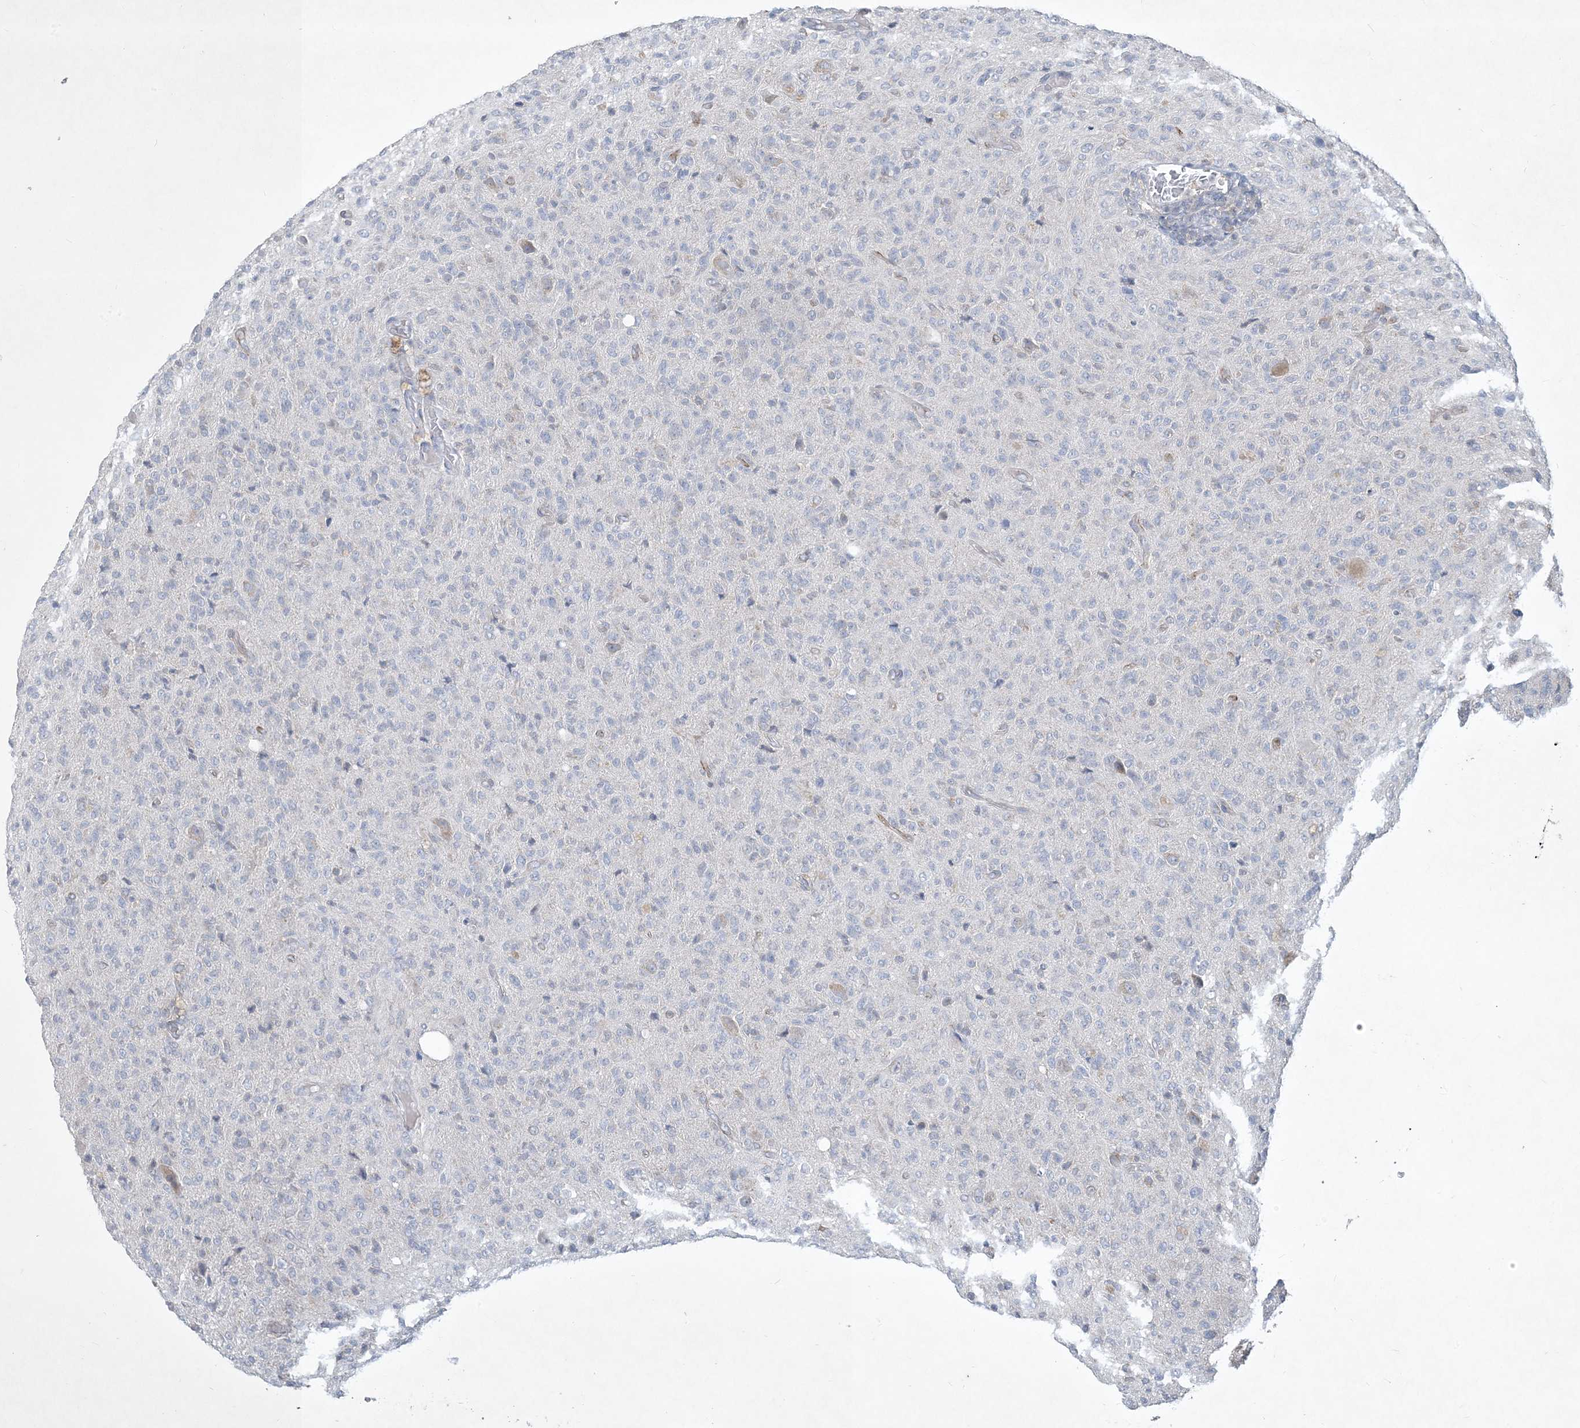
{"staining": {"intensity": "negative", "quantity": "none", "location": "none"}, "tissue": "glioma", "cell_type": "Tumor cells", "image_type": "cancer", "snomed": [{"axis": "morphology", "description": "Glioma, malignant, High grade"}, {"axis": "topography", "description": "Brain"}], "caption": "This is an immunohistochemistry image of glioma. There is no staining in tumor cells.", "gene": "CCDC14", "patient": {"sex": "female", "age": 57}}